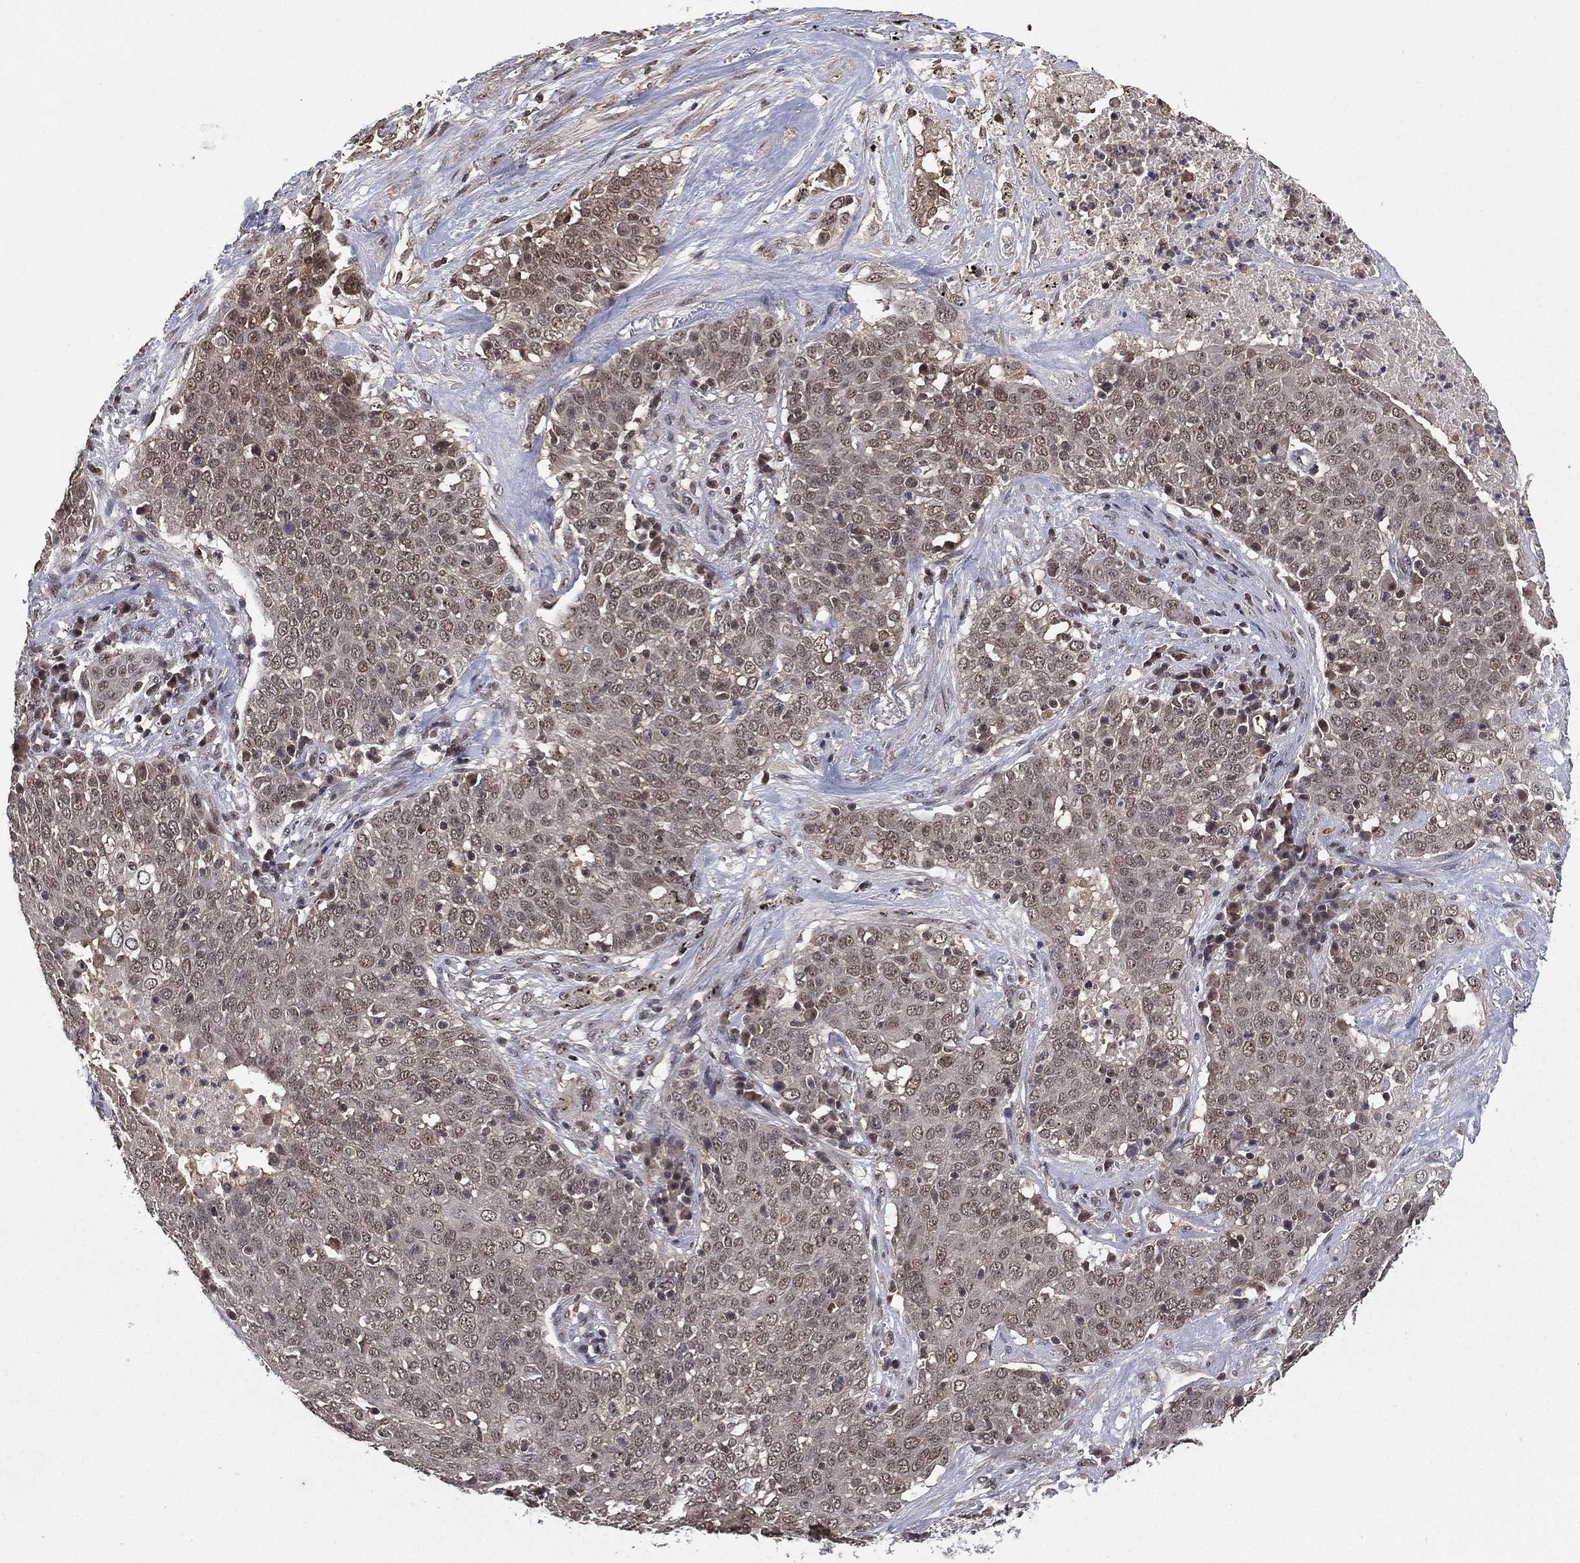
{"staining": {"intensity": "weak", "quantity": "<25%", "location": "cytoplasmic/membranous"}, "tissue": "lung cancer", "cell_type": "Tumor cells", "image_type": "cancer", "snomed": [{"axis": "morphology", "description": "Squamous cell carcinoma, NOS"}, {"axis": "topography", "description": "Lung"}], "caption": "Tumor cells show no significant expression in lung cancer (squamous cell carcinoma).", "gene": "NELFCD", "patient": {"sex": "male", "age": 82}}